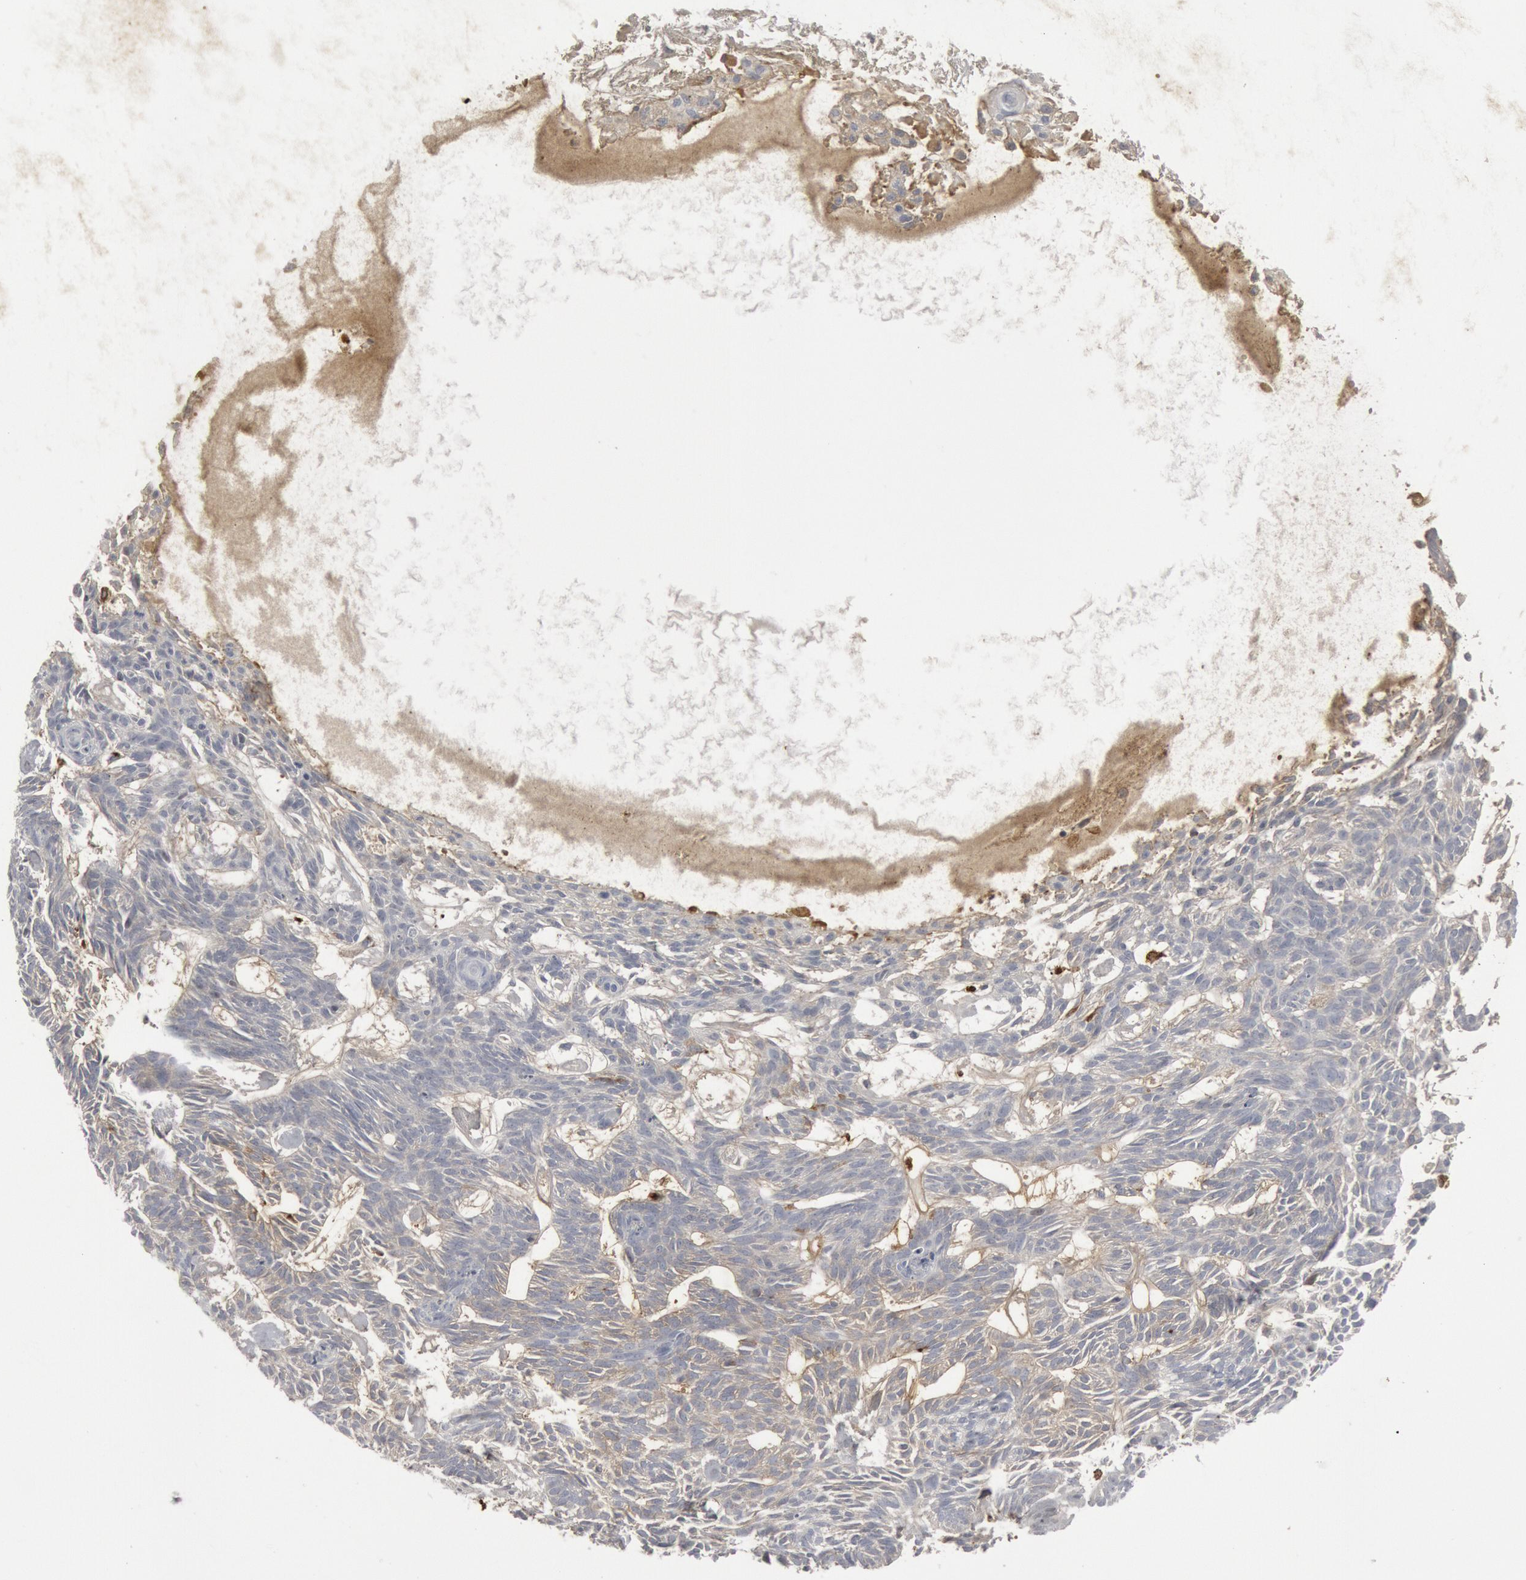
{"staining": {"intensity": "negative", "quantity": "none", "location": "none"}, "tissue": "skin cancer", "cell_type": "Tumor cells", "image_type": "cancer", "snomed": [{"axis": "morphology", "description": "Basal cell carcinoma"}, {"axis": "topography", "description": "Skin"}], "caption": "Immunohistochemistry (IHC) image of neoplastic tissue: human skin cancer (basal cell carcinoma) stained with DAB (3,3'-diaminobenzidine) displays no significant protein expression in tumor cells. (DAB (3,3'-diaminobenzidine) IHC, high magnification).", "gene": "C1QC", "patient": {"sex": "male", "age": 75}}